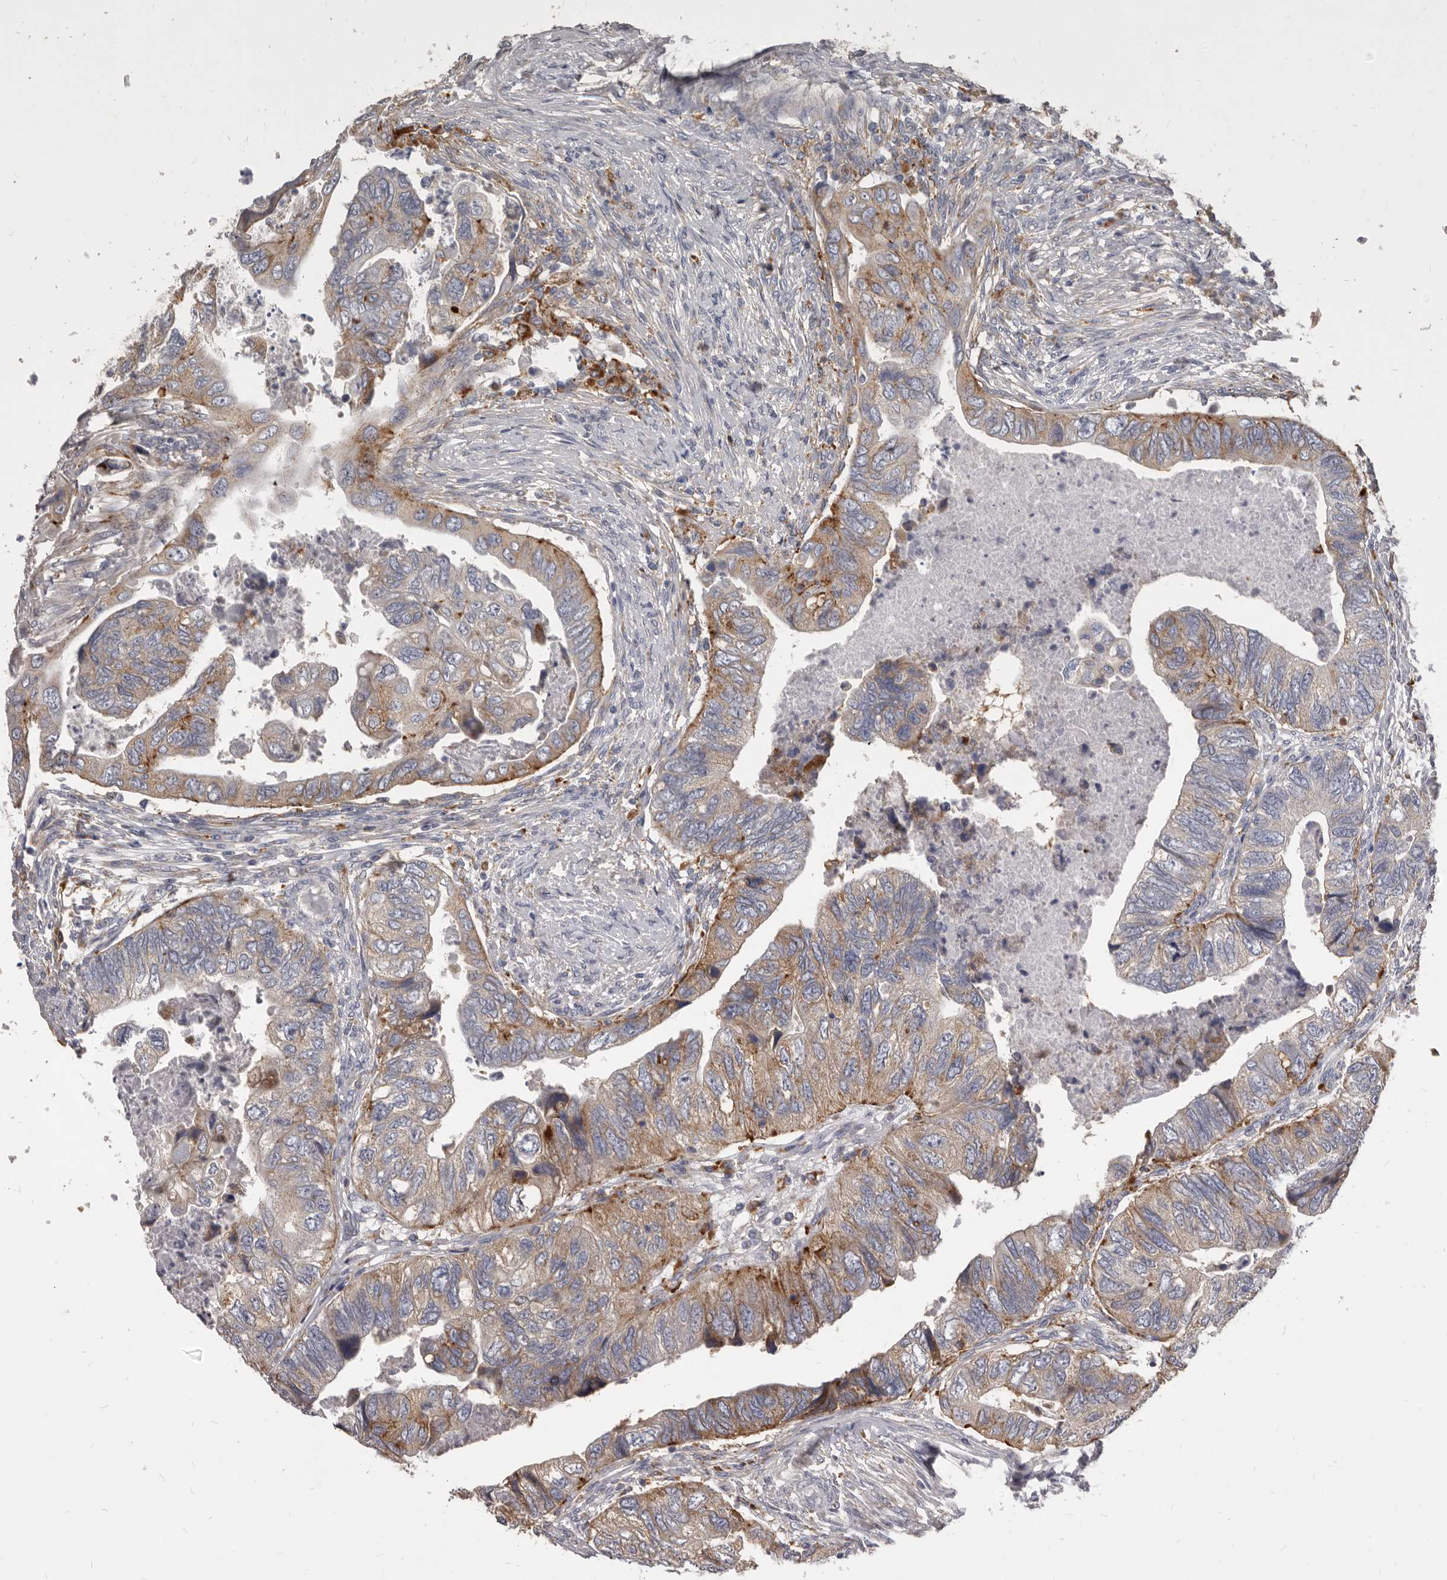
{"staining": {"intensity": "moderate", "quantity": "25%-75%", "location": "cytoplasmic/membranous"}, "tissue": "colorectal cancer", "cell_type": "Tumor cells", "image_type": "cancer", "snomed": [{"axis": "morphology", "description": "Adenocarcinoma, NOS"}, {"axis": "topography", "description": "Rectum"}], "caption": "A micrograph showing moderate cytoplasmic/membranous positivity in approximately 25%-75% of tumor cells in colorectal adenocarcinoma, as visualized by brown immunohistochemical staining.", "gene": "PI4K2A", "patient": {"sex": "male", "age": 63}}